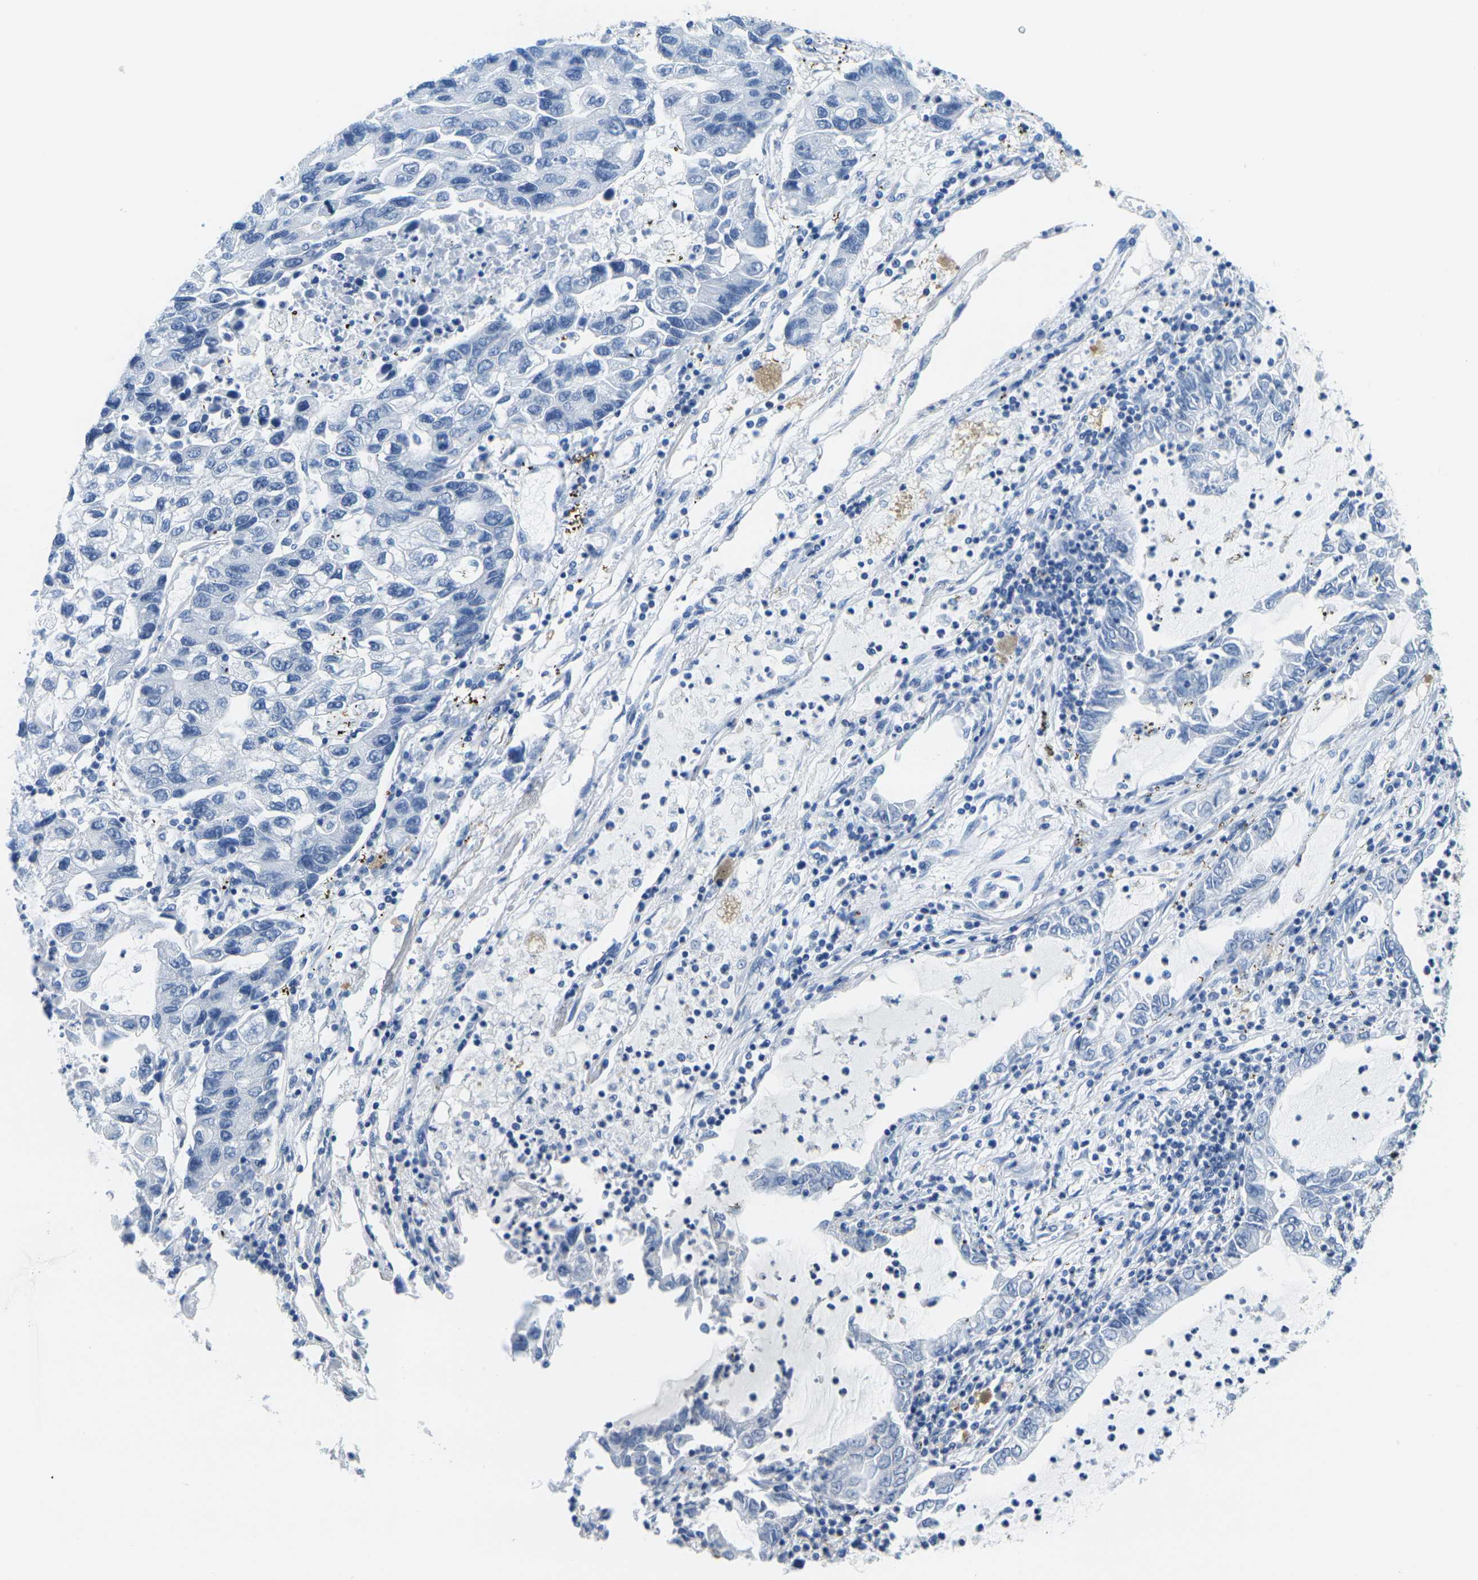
{"staining": {"intensity": "negative", "quantity": "none", "location": "none"}, "tissue": "lung cancer", "cell_type": "Tumor cells", "image_type": "cancer", "snomed": [{"axis": "morphology", "description": "Adenocarcinoma, NOS"}, {"axis": "topography", "description": "Lung"}], "caption": "Histopathology image shows no significant protein positivity in tumor cells of adenocarcinoma (lung).", "gene": "FAM3D", "patient": {"sex": "female", "age": 51}}